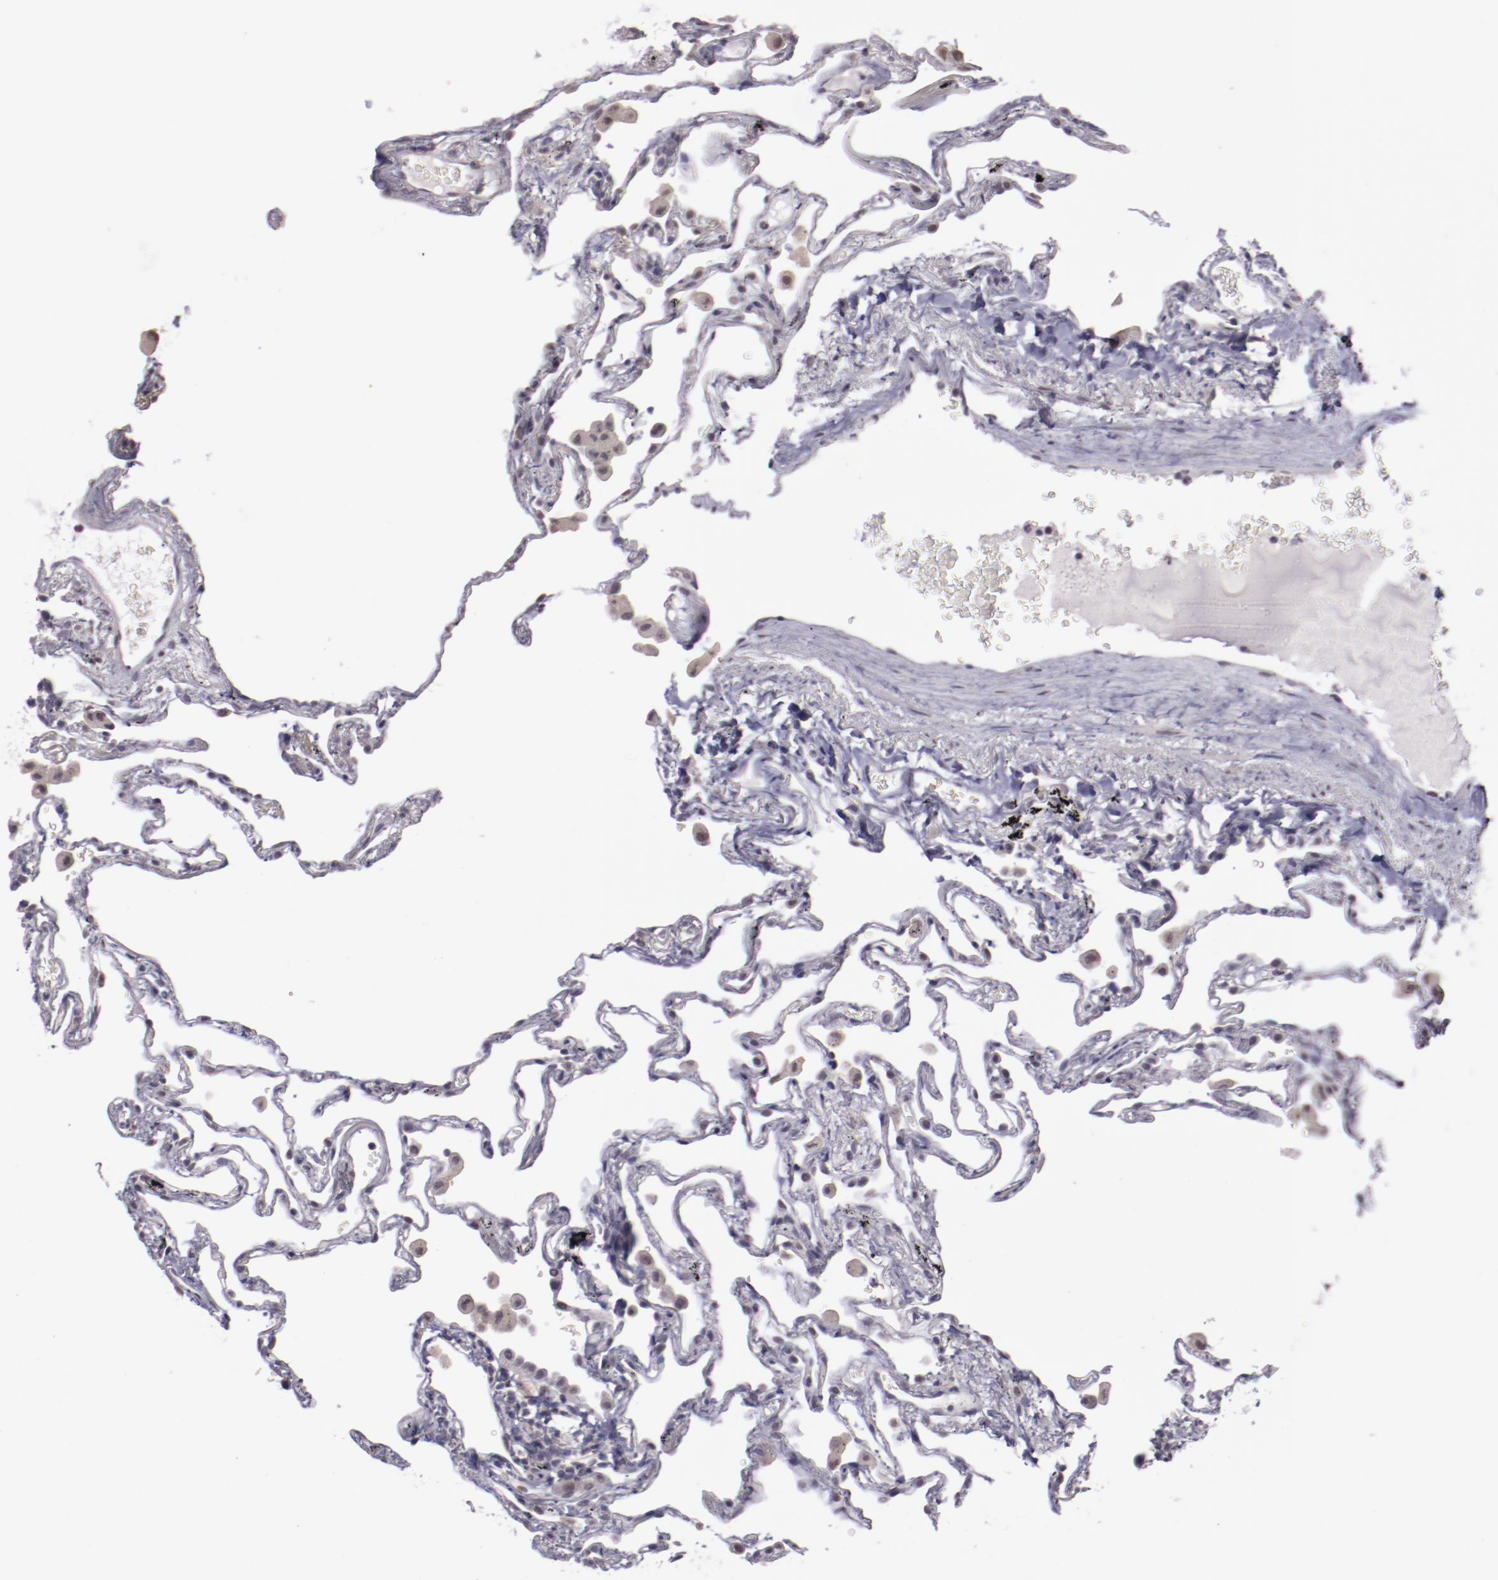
{"staining": {"intensity": "negative", "quantity": "none", "location": "none"}, "tissue": "lung", "cell_type": "Alveolar cells", "image_type": "normal", "snomed": [{"axis": "morphology", "description": "Normal tissue, NOS"}, {"axis": "morphology", "description": "Inflammation, NOS"}, {"axis": "topography", "description": "Lung"}], "caption": "An immunohistochemistry image of benign lung is shown. There is no staining in alveolar cells of lung. (DAB IHC visualized using brightfield microscopy, high magnification).", "gene": "NRXN3", "patient": {"sex": "male", "age": 69}}